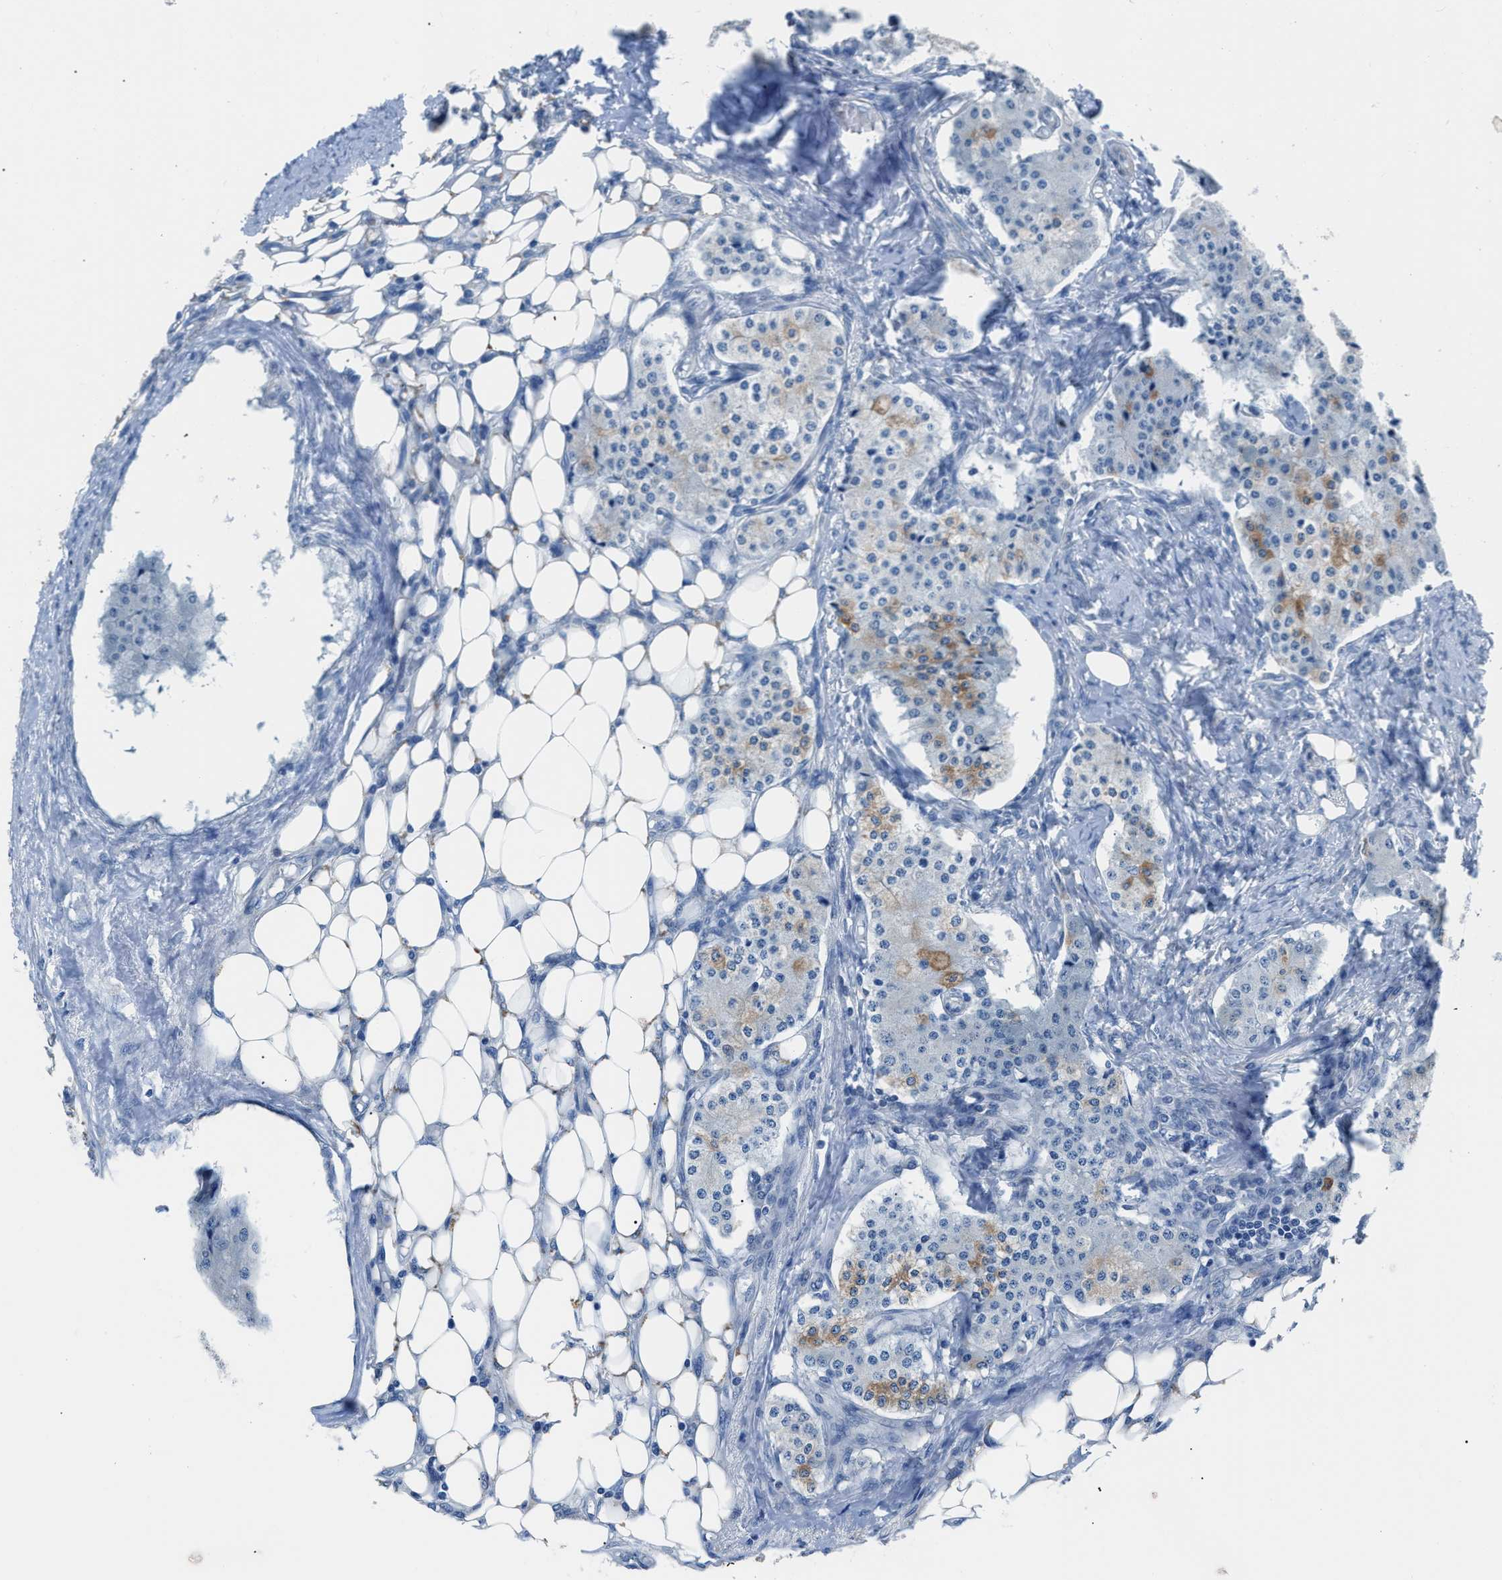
{"staining": {"intensity": "moderate", "quantity": "<25%", "location": "cytoplasmic/membranous"}, "tissue": "carcinoid", "cell_type": "Tumor cells", "image_type": "cancer", "snomed": [{"axis": "morphology", "description": "Carcinoid, malignant, NOS"}, {"axis": "topography", "description": "Colon"}], "caption": "Immunohistochemistry (IHC) photomicrograph of neoplastic tissue: human malignant carcinoid stained using IHC exhibits low levels of moderate protein expression localized specifically in the cytoplasmic/membranous of tumor cells, appearing as a cytoplasmic/membranous brown color.", "gene": "ITPR1", "patient": {"sex": "female", "age": 52}}